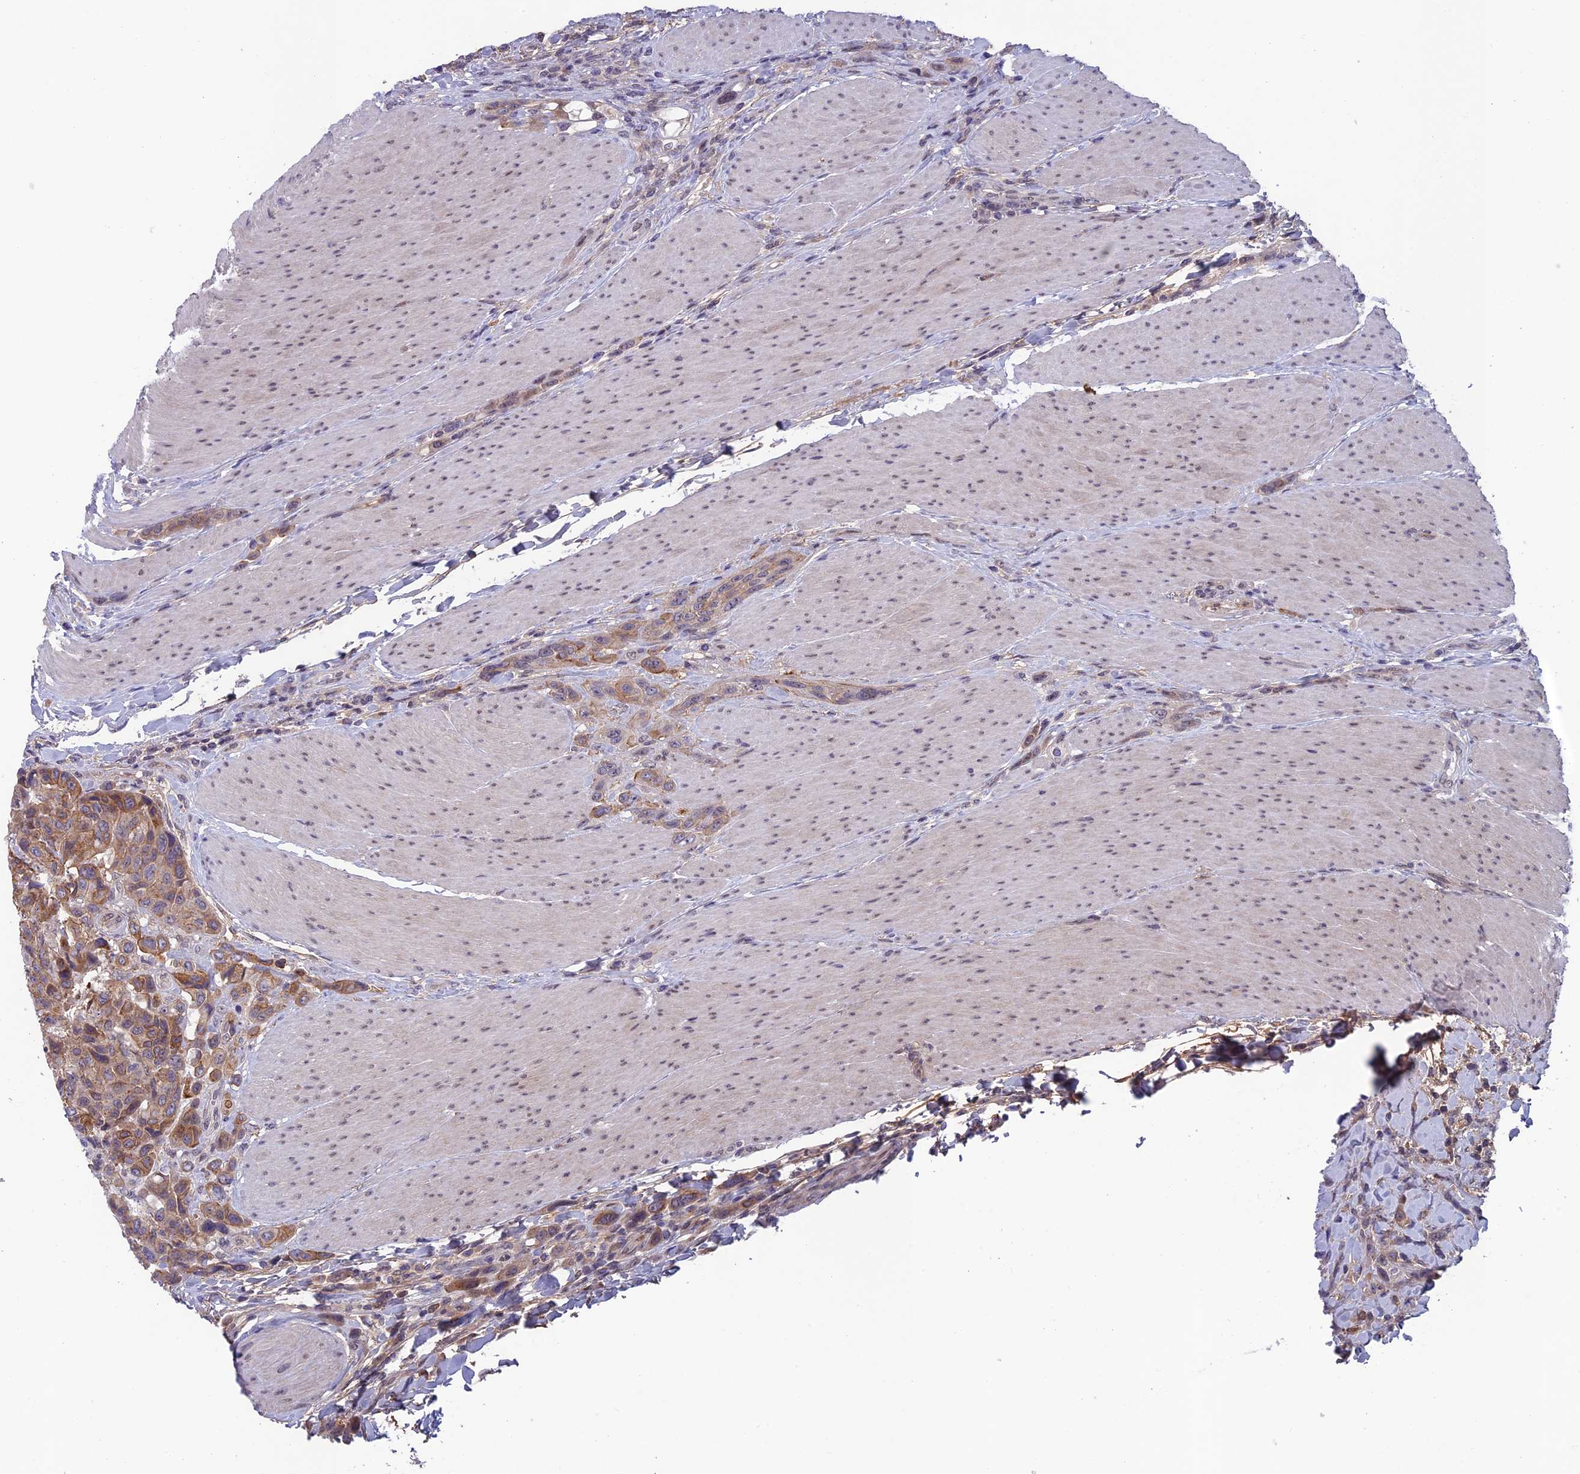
{"staining": {"intensity": "moderate", "quantity": ">75%", "location": "cytoplasmic/membranous"}, "tissue": "urothelial cancer", "cell_type": "Tumor cells", "image_type": "cancer", "snomed": [{"axis": "morphology", "description": "Urothelial carcinoma, High grade"}, {"axis": "topography", "description": "Urinary bladder"}], "caption": "Brown immunohistochemical staining in urothelial cancer displays moderate cytoplasmic/membranous staining in about >75% of tumor cells. (brown staining indicates protein expression, while blue staining denotes nuclei).", "gene": "FKBPL", "patient": {"sex": "male", "age": 50}}